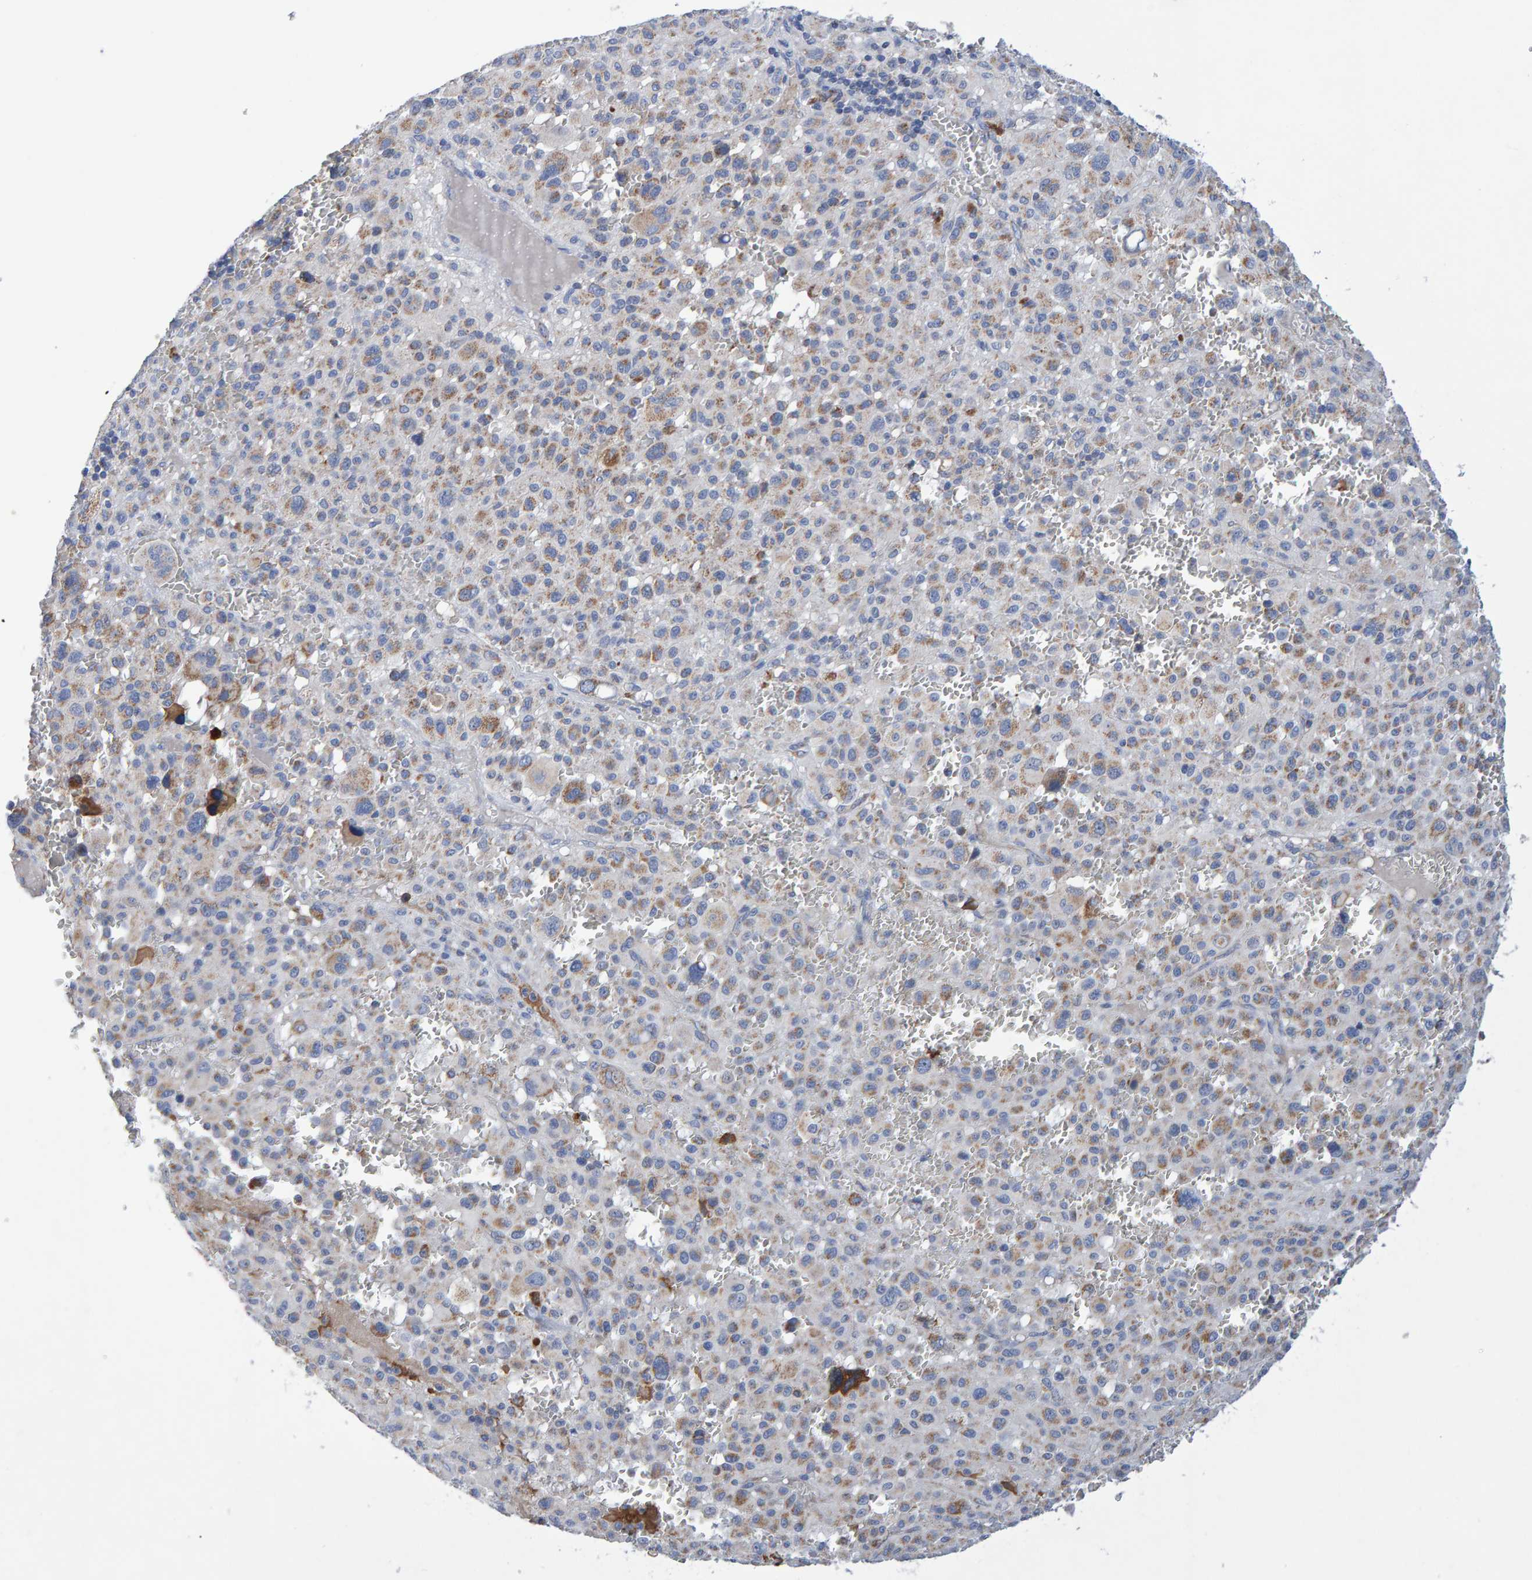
{"staining": {"intensity": "moderate", "quantity": "<25%", "location": "cytoplasmic/membranous"}, "tissue": "melanoma", "cell_type": "Tumor cells", "image_type": "cancer", "snomed": [{"axis": "morphology", "description": "Malignant melanoma, Metastatic site"}, {"axis": "topography", "description": "Skin"}], "caption": "Immunohistochemical staining of human melanoma shows low levels of moderate cytoplasmic/membranous expression in approximately <25% of tumor cells.", "gene": "EFR3A", "patient": {"sex": "female", "age": 74}}